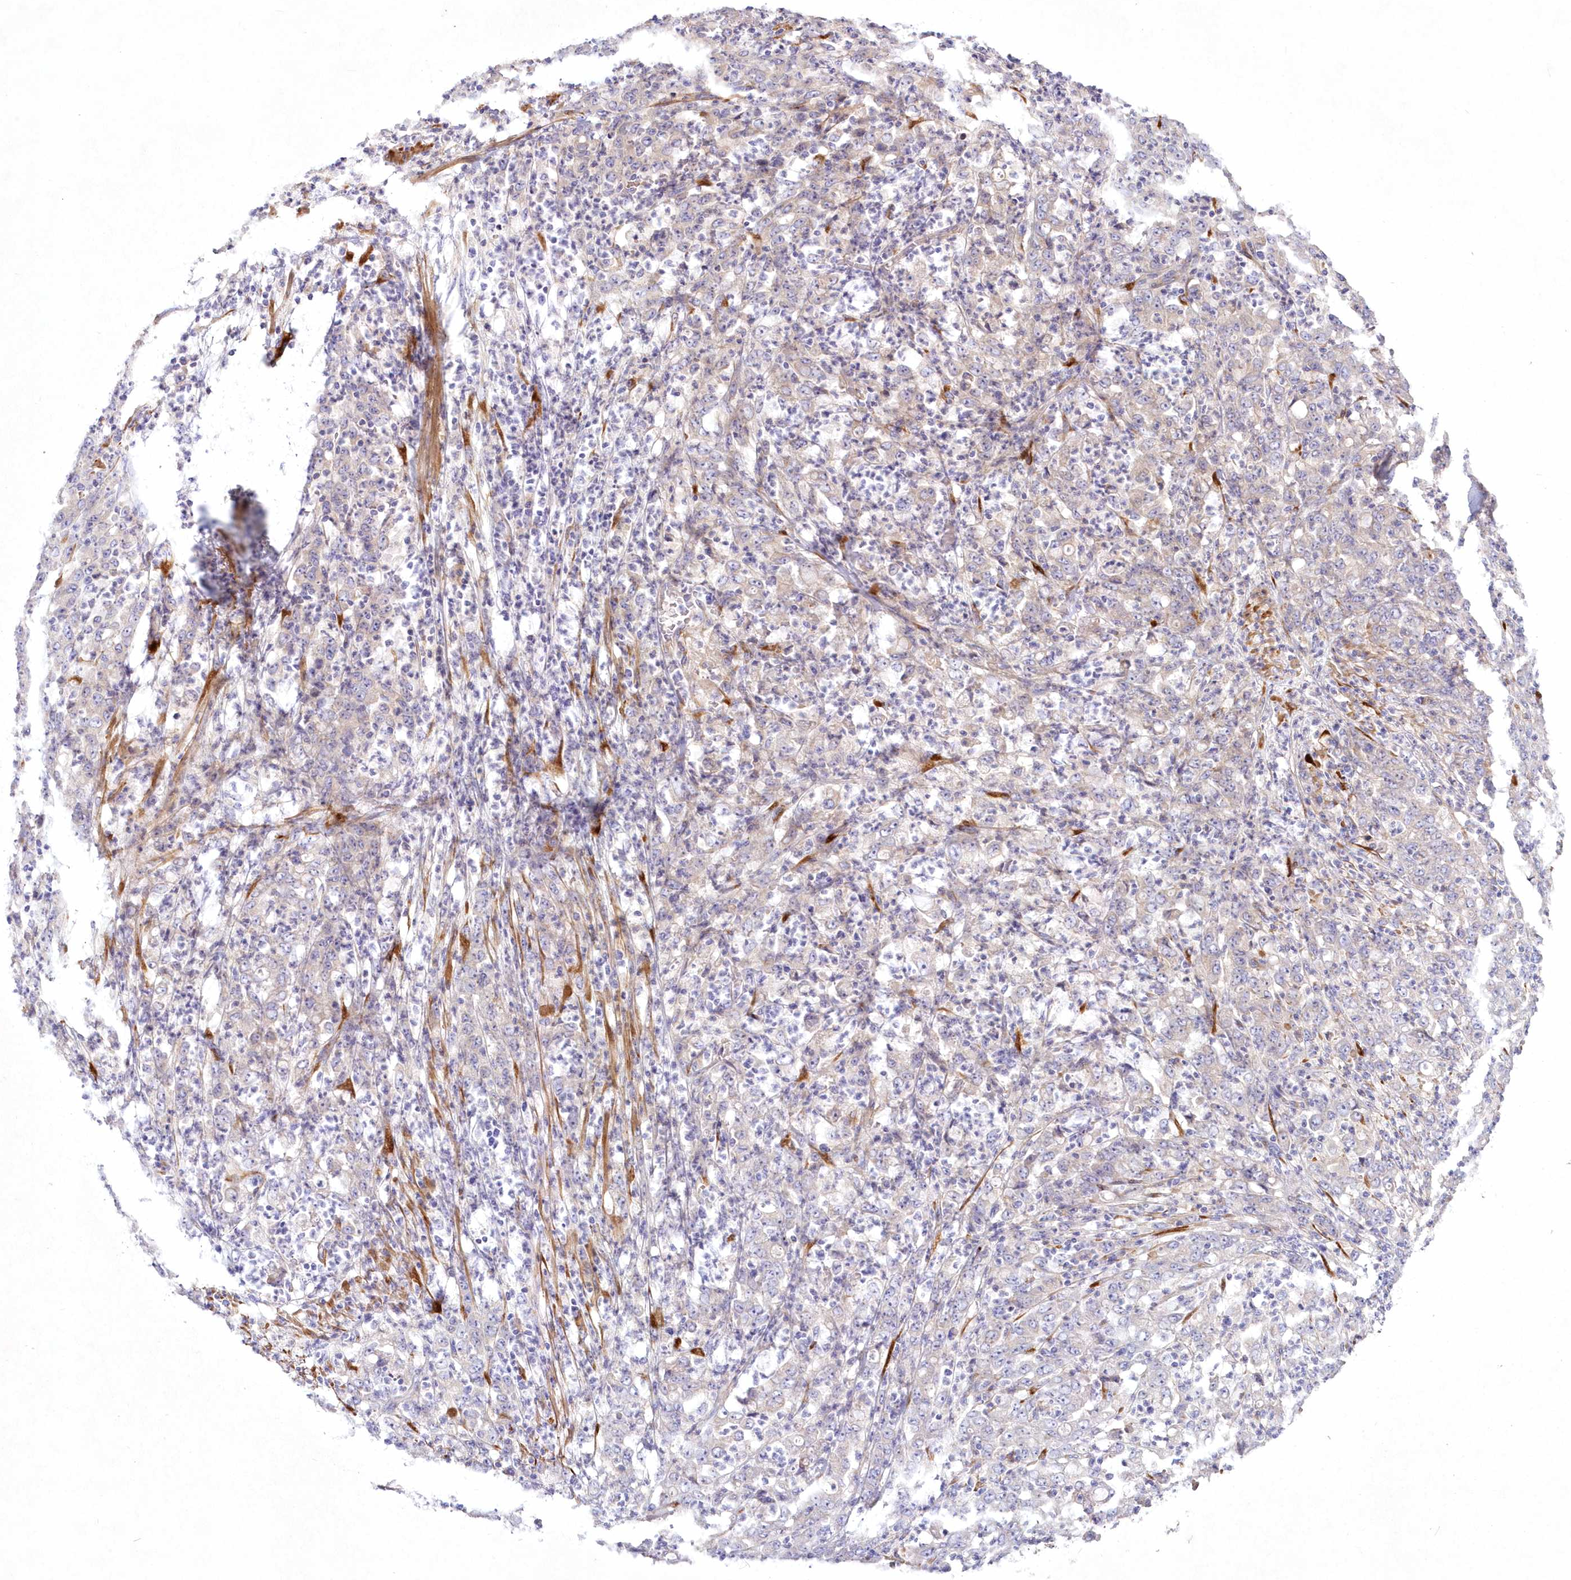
{"staining": {"intensity": "negative", "quantity": "none", "location": "none"}, "tissue": "stomach cancer", "cell_type": "Tumor cells", "image_type": "cancer", "snomed": [{"axis": "morphology", "description": "Adenocarcinoma, NOS"}, {"axis": "topography", "description": "Stomach, lower"}], "caption": "Immunohistochemistry micrograph of stomach cancer (adenocarcinoma) stained for a protein (brown), which demonstrates no staining in tumor cells.", "gene": "ARFGEF3", "patient": {"sex": "female", "age": 71}}